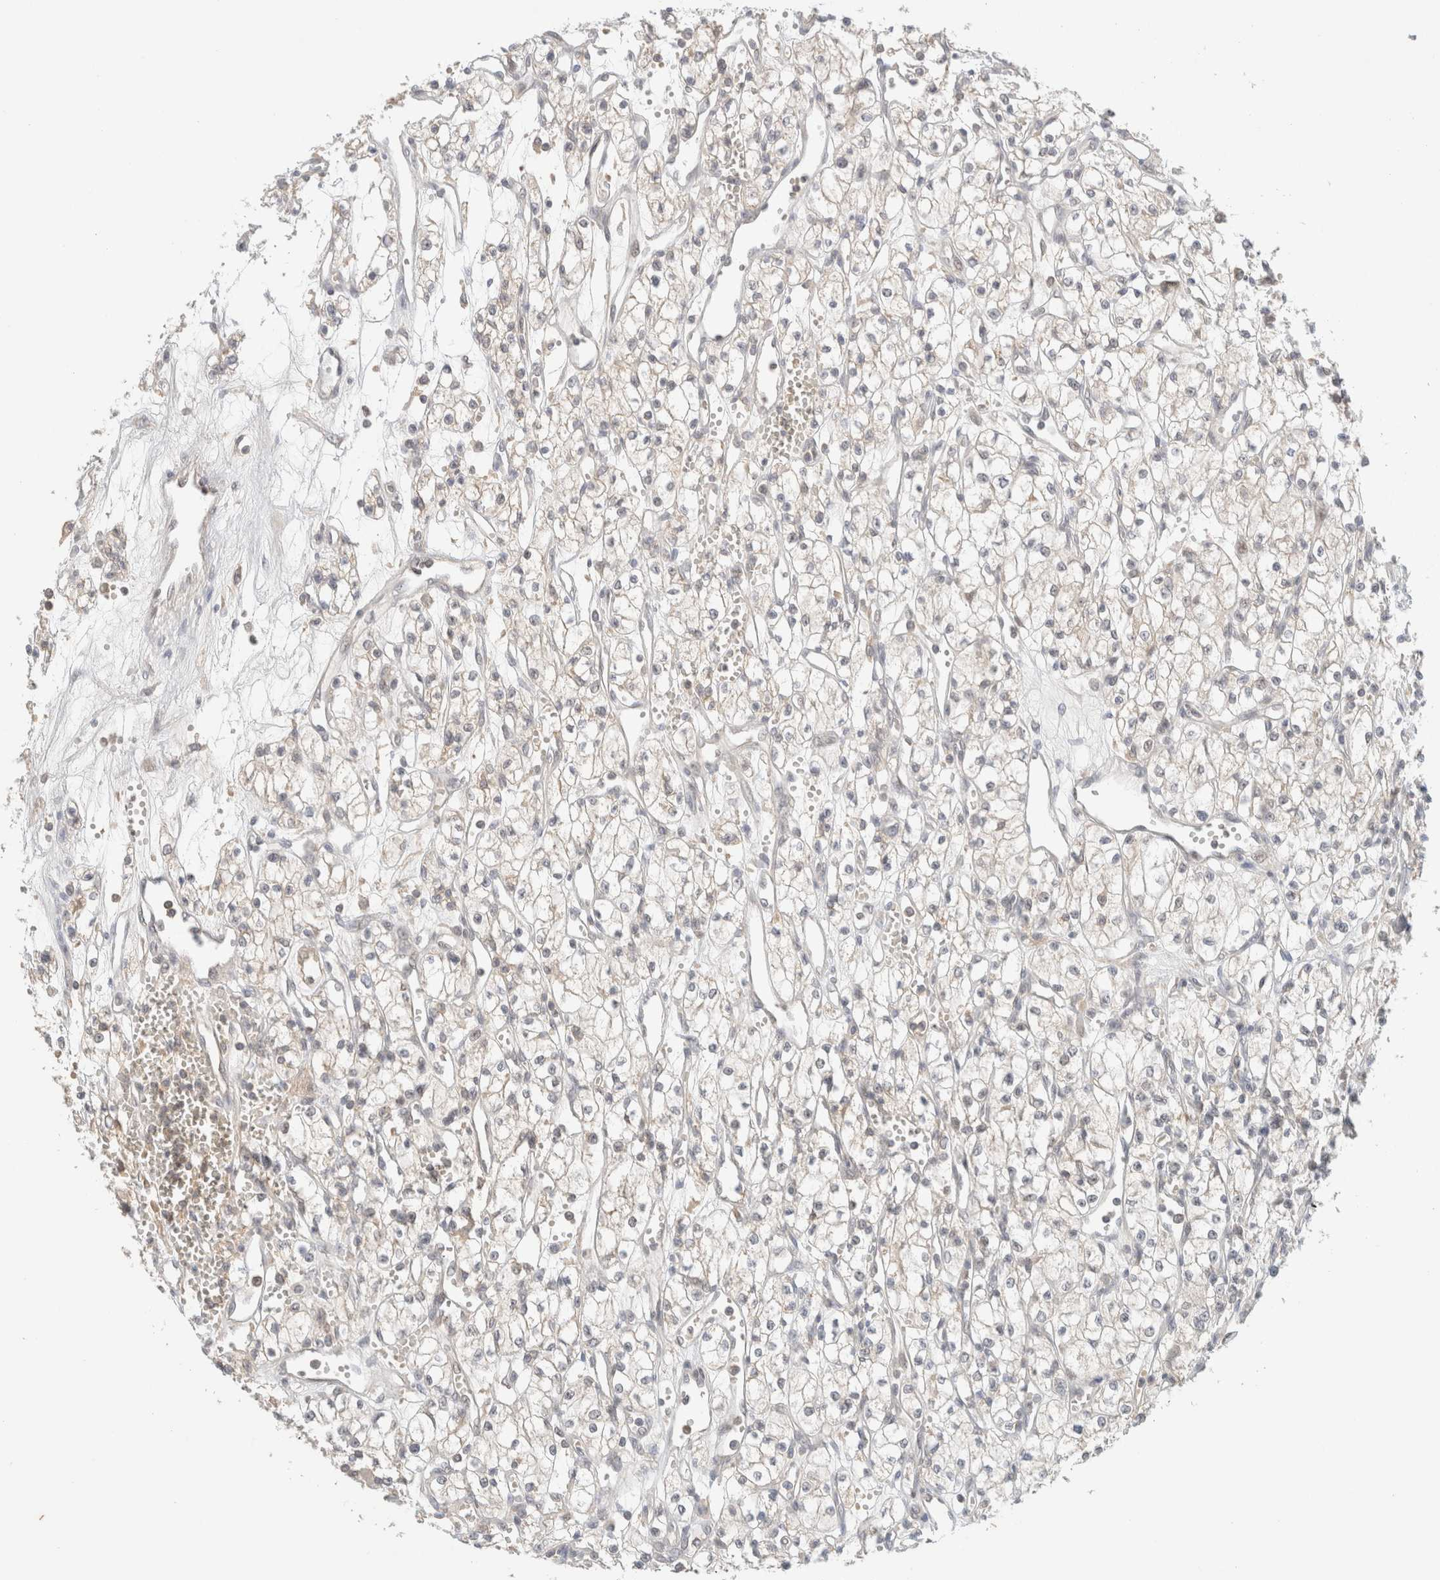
{"staining": {"intensity": "negative", "quantity": "none", "location": "none"}, "tissue": "renal cancer", "cell_type": "Tumor cells", "image_type": "cancer", "snomed": [{"axis": "morphology", "description": "Adenocarcinoma, NOS"}, {"axis": "topography", "description": "Kidney"}], "caption": "IHC photomicrograph of neoplastic tissue: renal cancer stained with DAB demonstrates no significant protein expression in tumor cells.", "gene": "MRM3", "patient": {"sex": "male", "age": 59}}